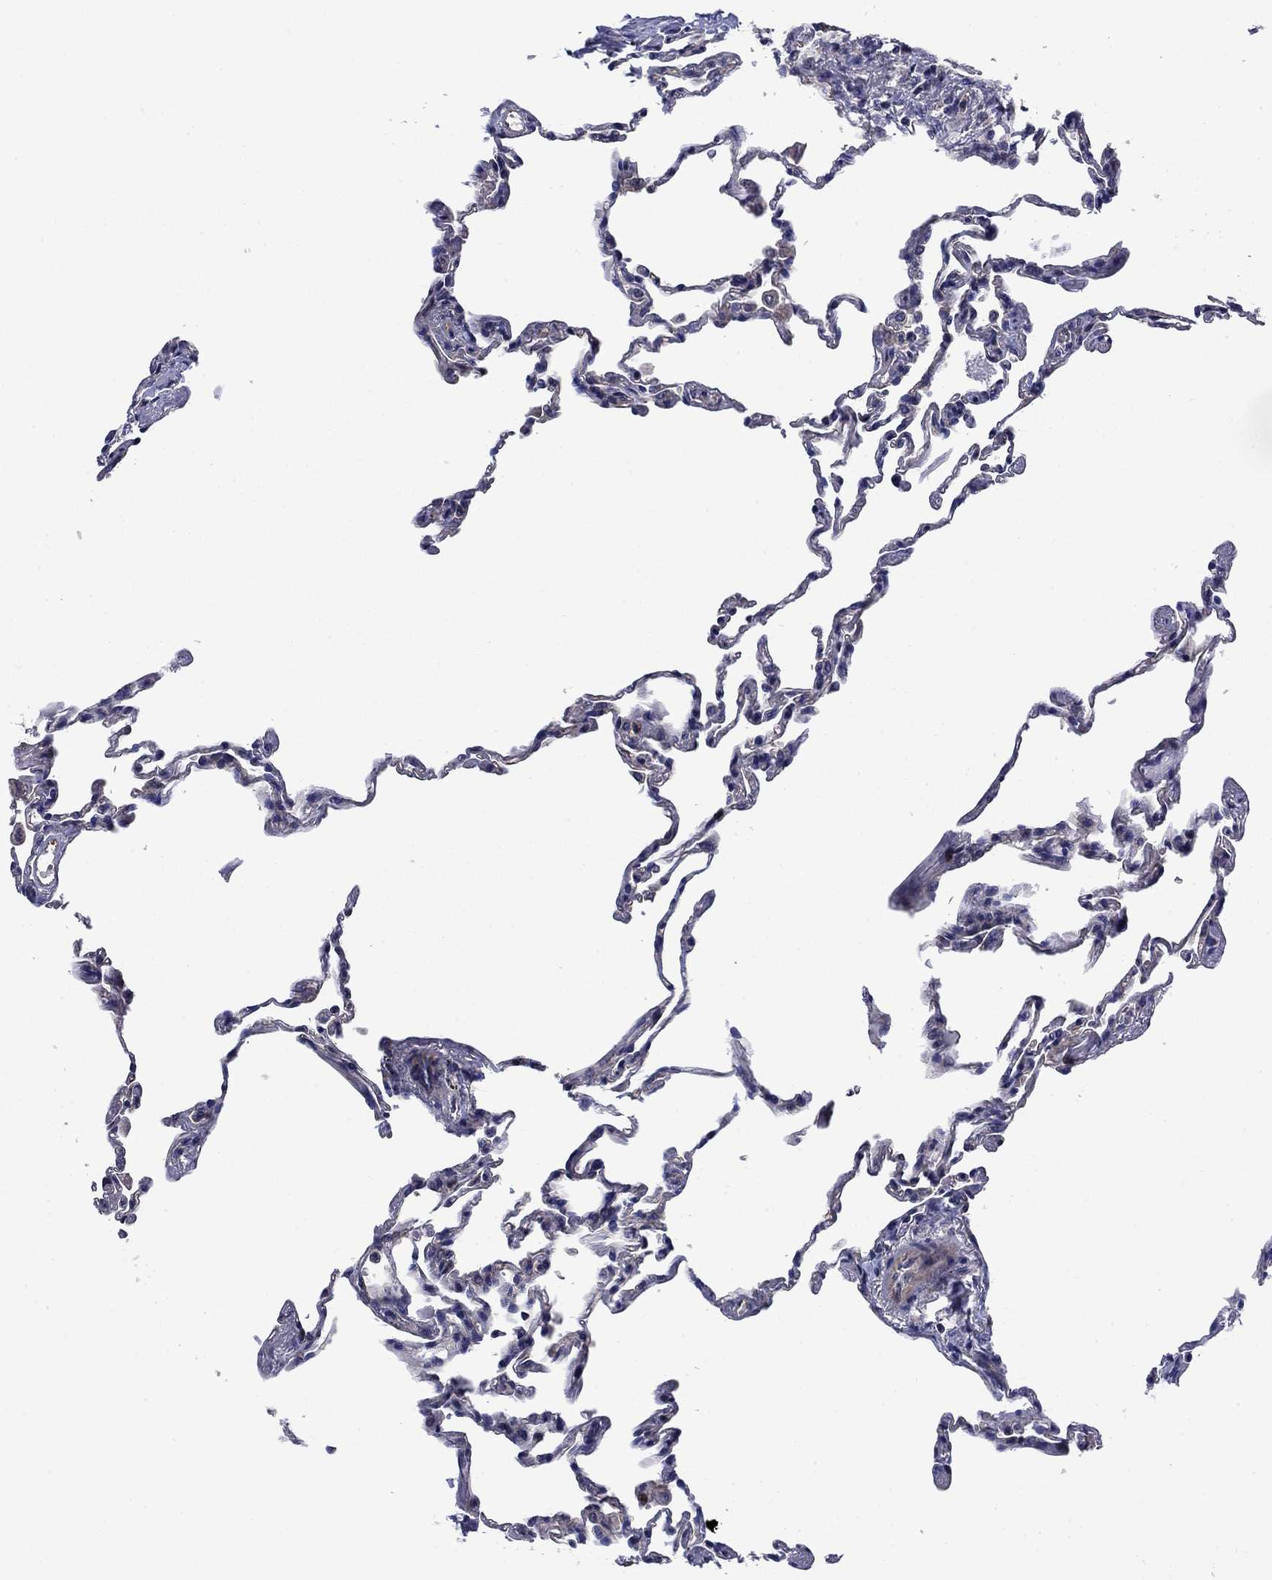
{"staining": {"intensity": "negative", "quantity": "none", "location": "none"}, "tissue": "lung", "cell_type": "Alveolar cells", "image_type": "normal", "snomed": [{"axis": "morphology", "description": "Normal tissue, NOS"}, {"axis": "topography", "description": "Lung"}], "caption": "This is a photomicrograph of IHC staining of benign lung, which shows no positivity in alveolar cells.", "gene": "KIF22", "patient": {"sex": "female", "age": 57}}